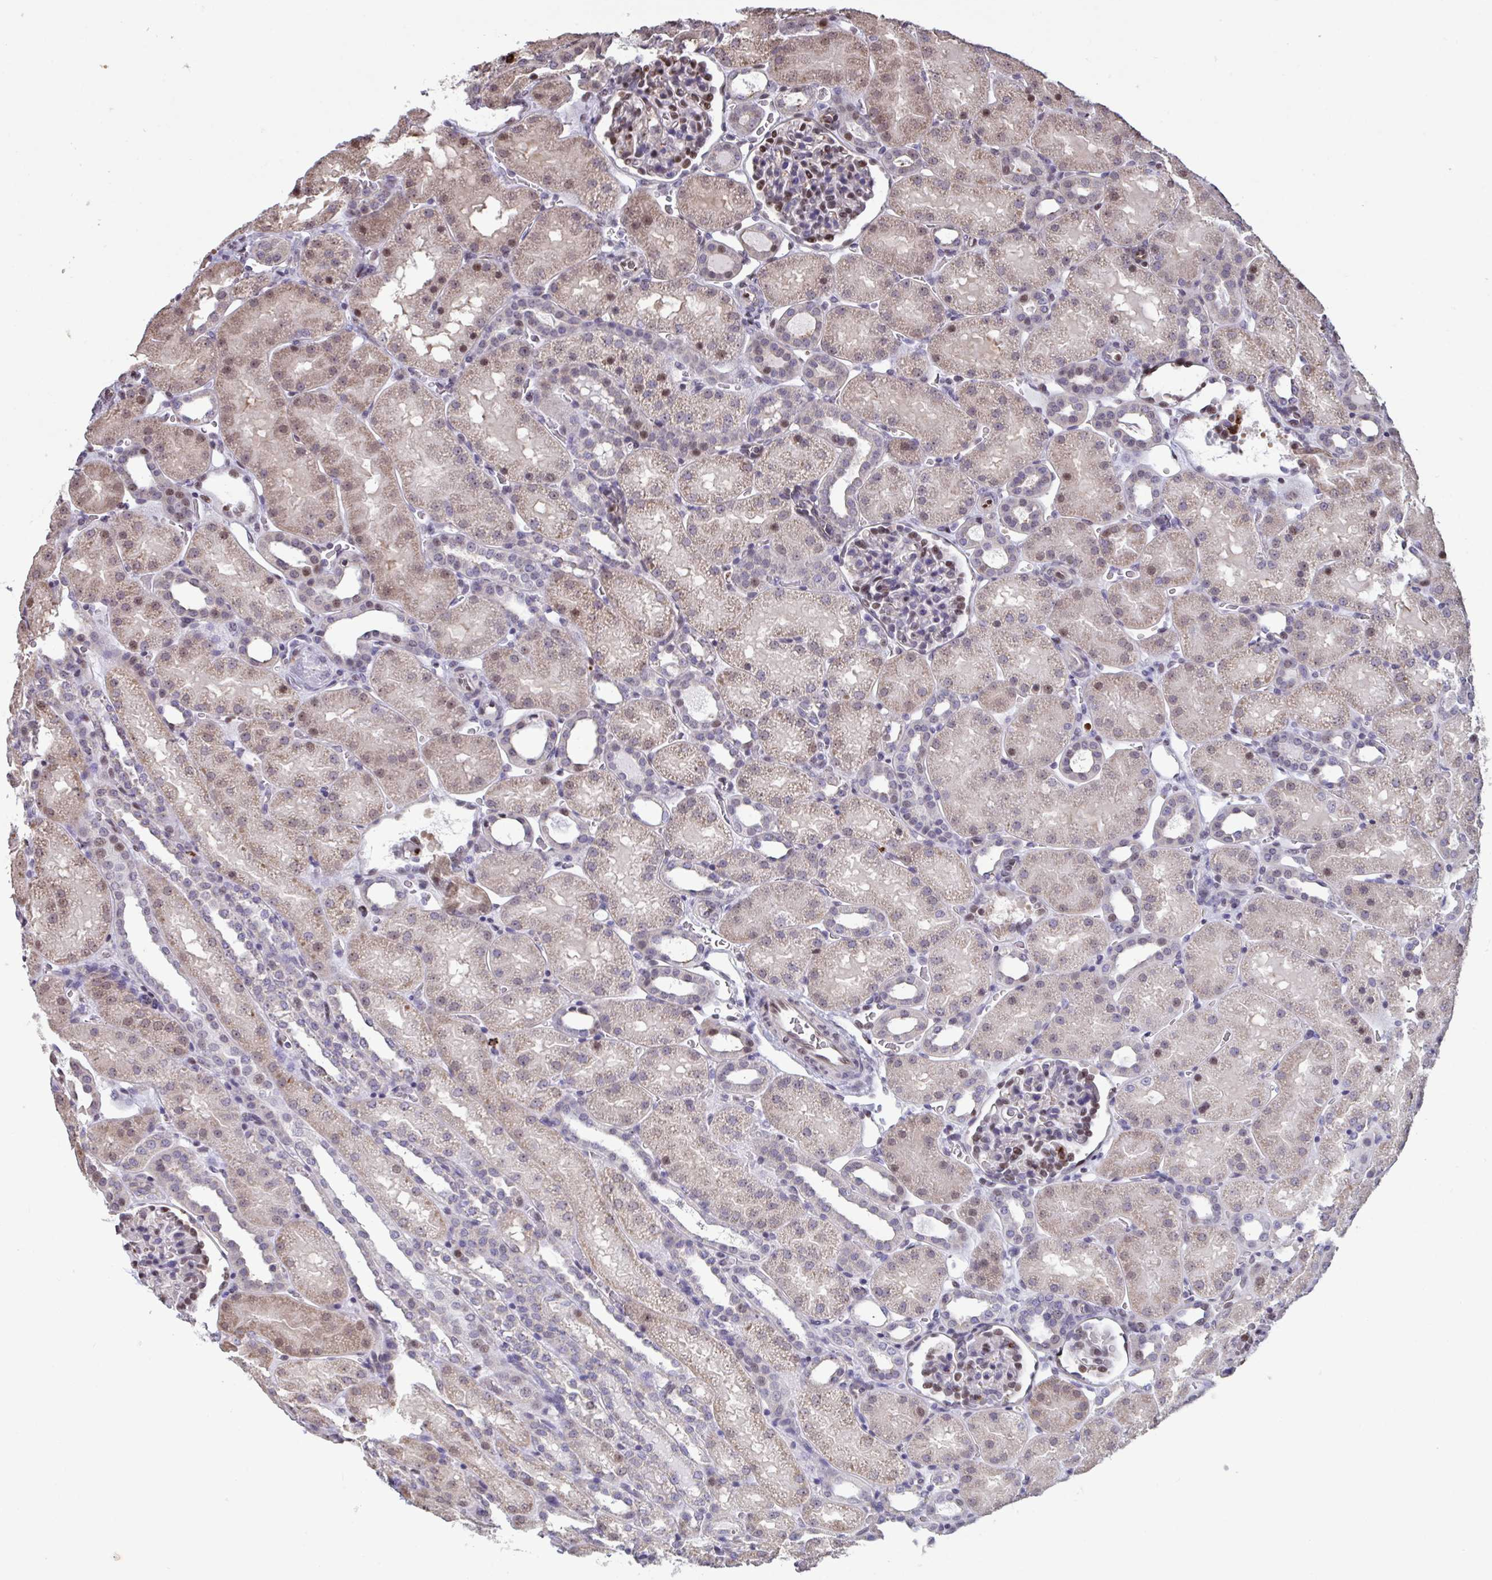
{"staining": {"intensity": "moderate", "quantity": "25%-75%", "location": "cytoplasmic/membranous,nuclear"}, "tissue": "kidney", "cell_type": "Cells in glomeruli", "image_type": "normal", "snomed": [{"axis": "morphology", "description": "Normal tissue, NOS"}, {"axis": "topography", "description": "Kidney"}], "caption": "Protein expression by immunohistochemistry (IHC) demonstrates moderate cytoplasmic/membranous,nuclear staining in approximately 25%-75% of cells in glomeruli in benign kidney.", "gene": "PELI1", "patient": {"sex": "male", "age": 2}}